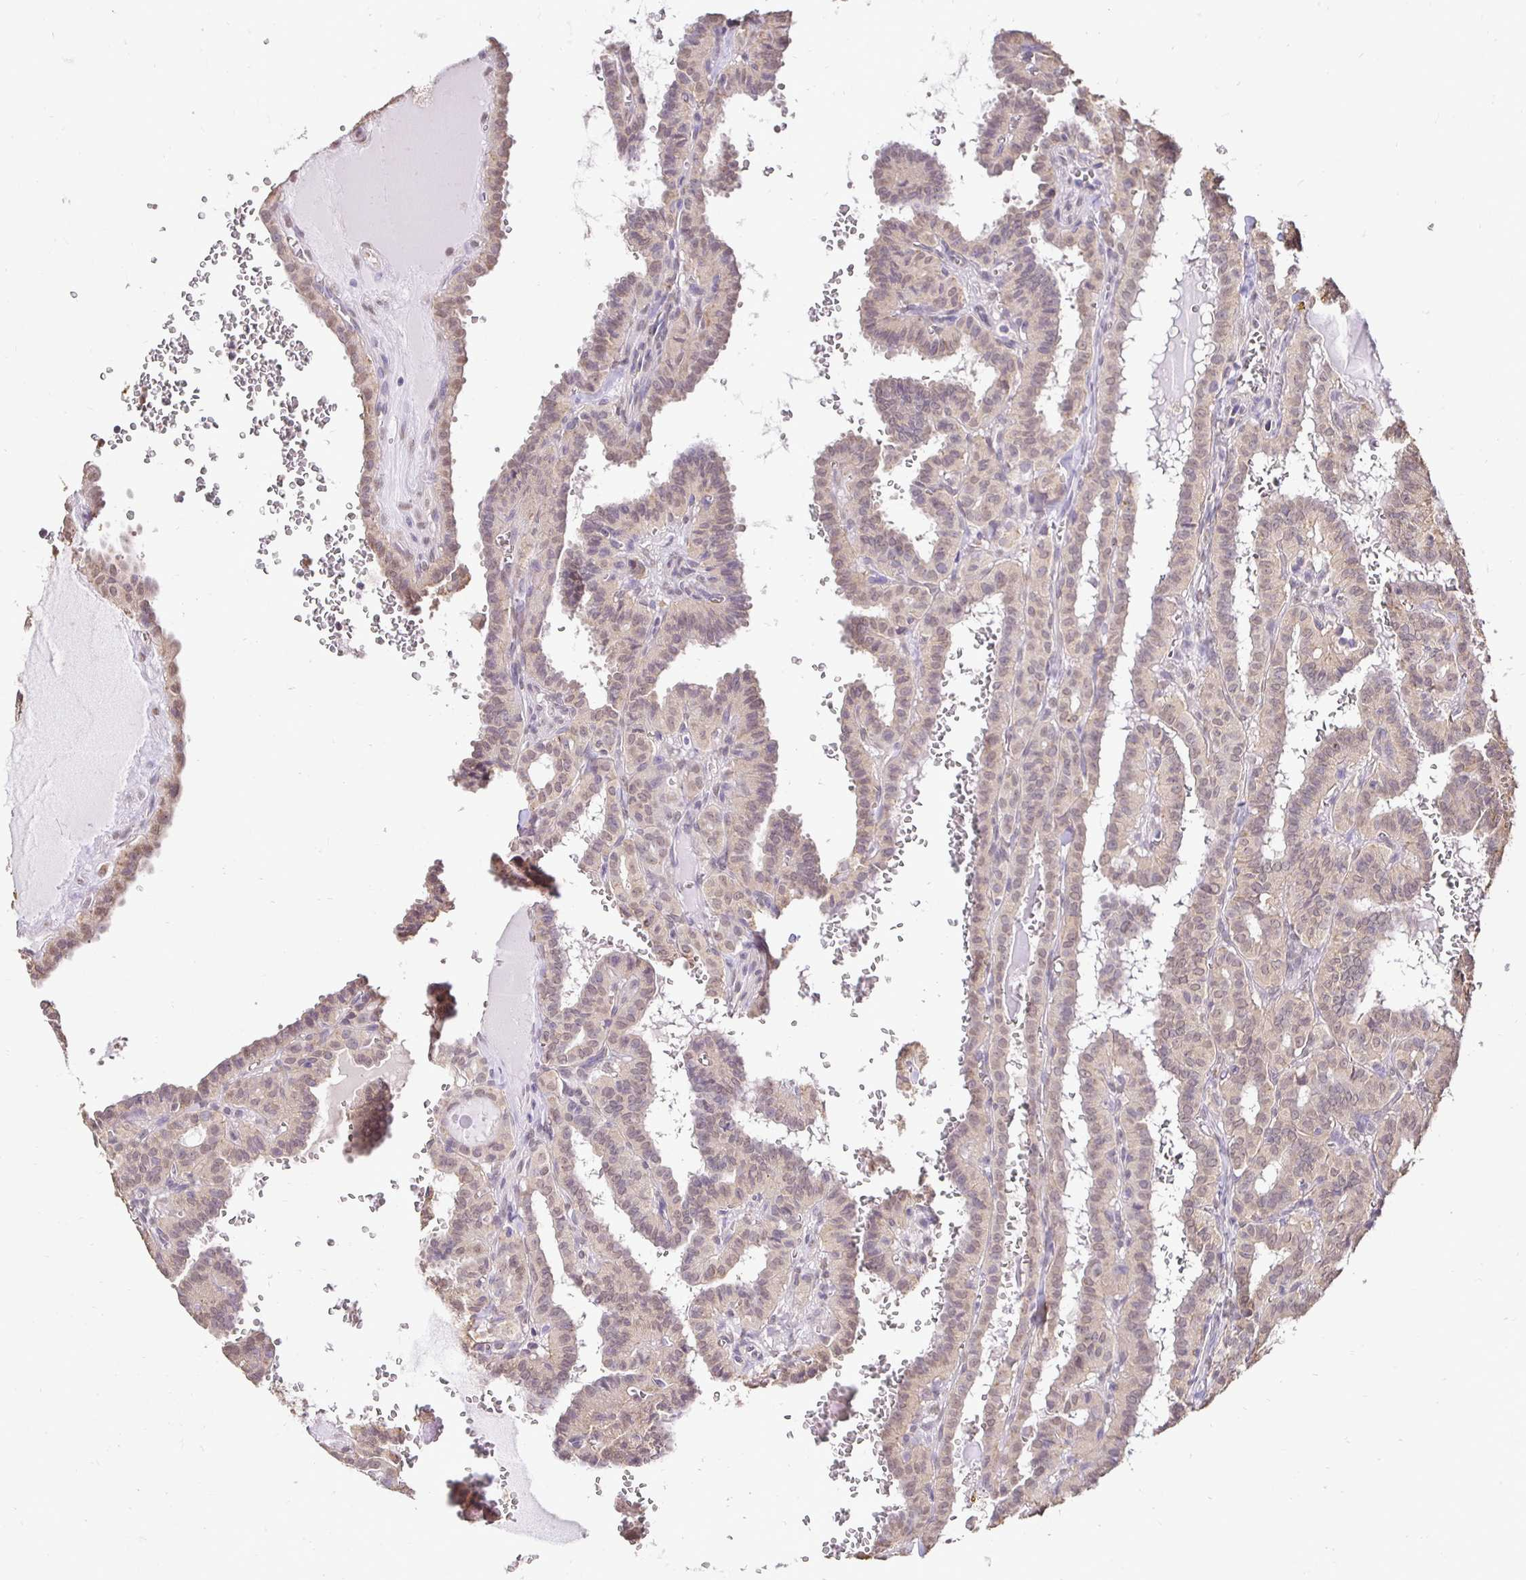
{"staining": {"intensity": "weak", "quantity": "25%-75%", "location": "nuclear"}, "tissue": "thyroid cancer", "cell_type": "Tumor cells", "image_type": "cancer", "snomed": [{"axis": "morphology", "description": "Papillary adenocarcinoma, NOS"}, {"axis": "topography", "description": "Thyroid gland"}], "caption": "DAB immunohistochemical staining of thyroid cancer exhibits weak nuclear protein expression in approximately 25%-75% of tumor cells. The staining was performed using DAB, with brown indicating positive protein expression. Nuclei are stained blue with hematoxylin.", "gene": "RHEBL1", "patient": {"sex": "female", "age": 21}}